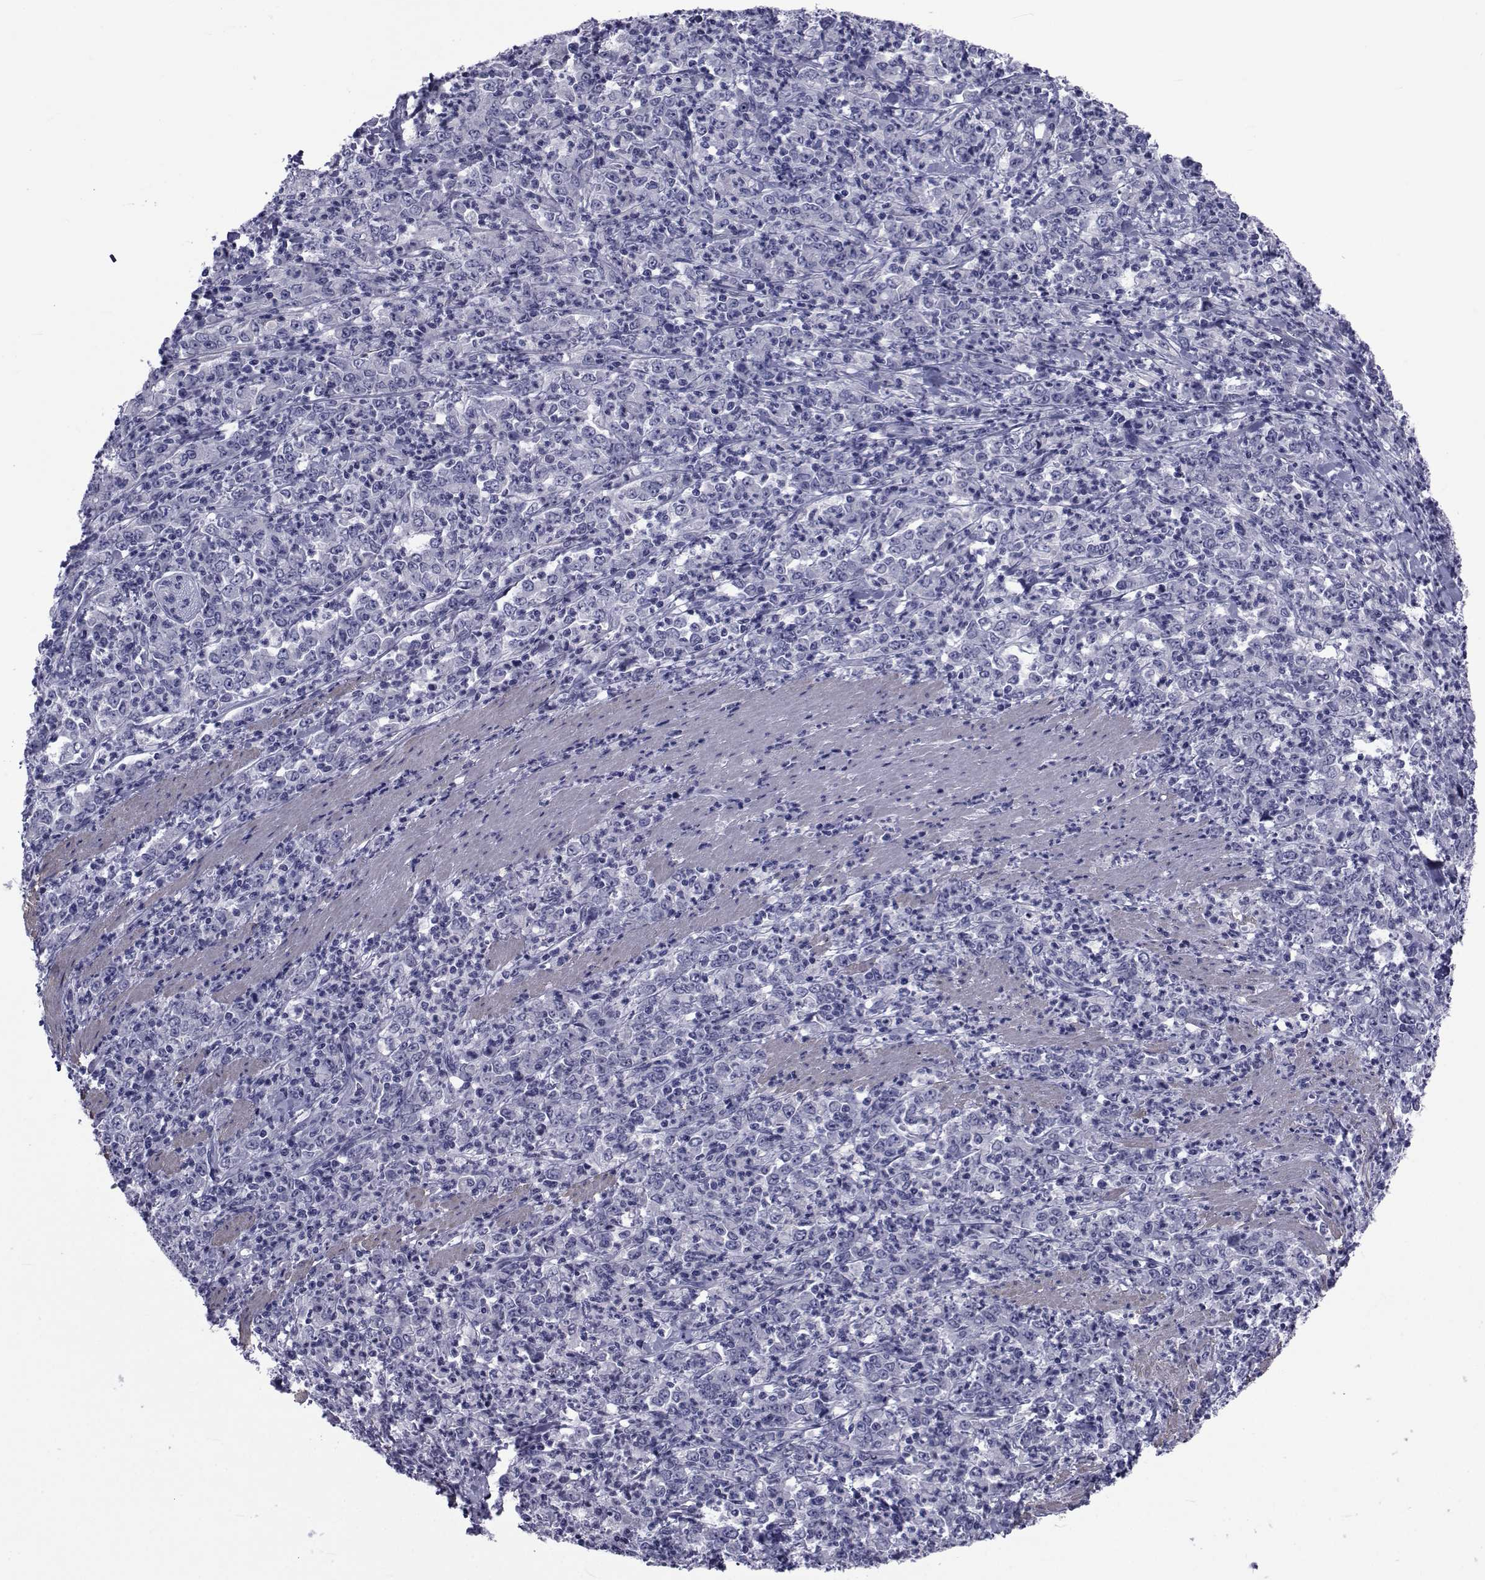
{"staining": {"intensity": "negative", "quantity": "none", "location": "none"}, "tissue": "stomach cancer", "cell_type": "Tumor cells", "image_type": "cancer", "snomed": [{"axis": "morphology", "description": "Adenocarcinoma, NOS"}, {"axis": "topography", "description": "Stomach, lower"}], "caption": "High power microscopy image of an IHC micrograph of adenocarcinoma (stomach), revealing no significant expression in tumor cells.", "gene": "GKAP1", "patient": {"sex": "female", "age": 71}}